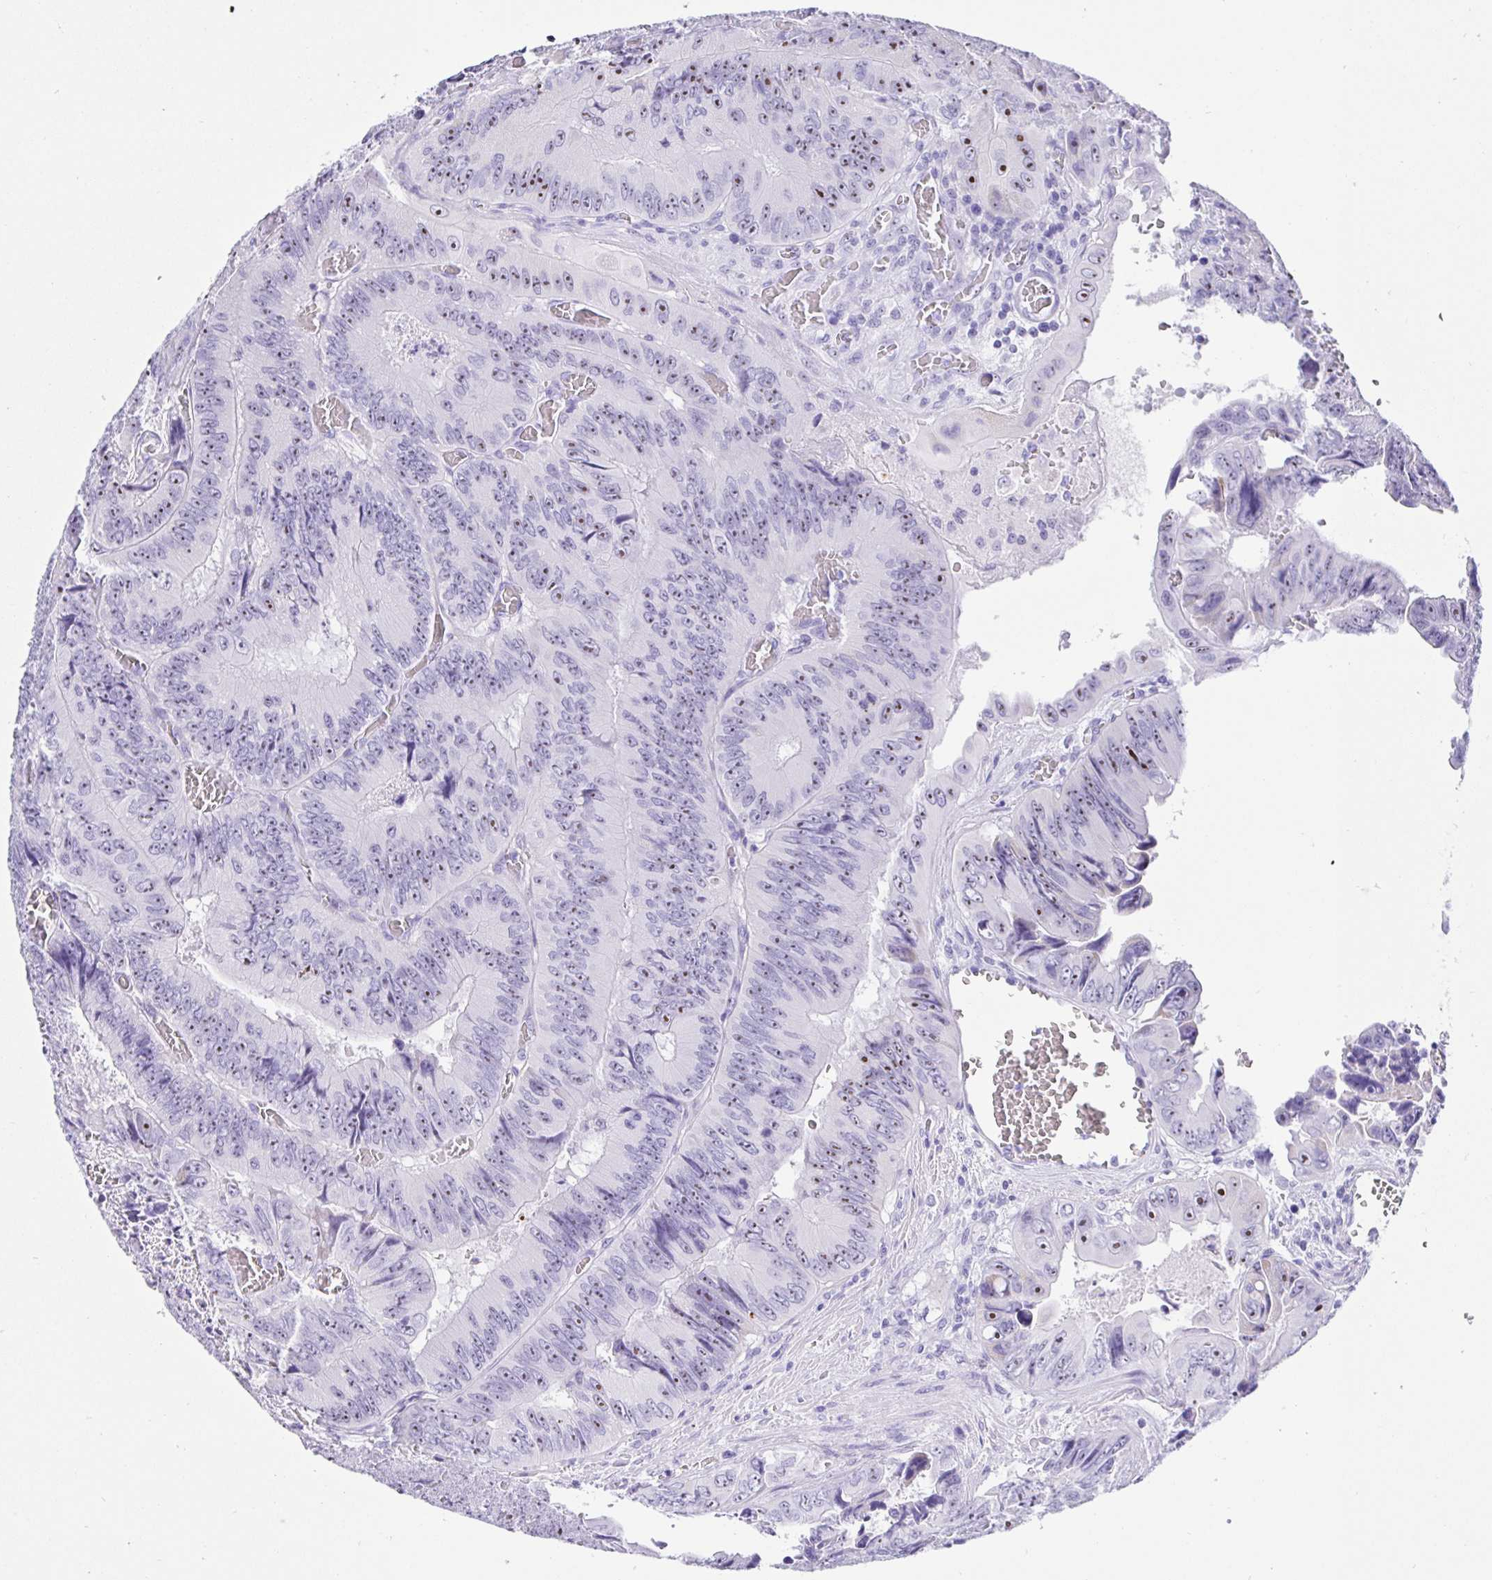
{"staining": {"intensity": "moderate", "quantity": "25%-75%", "location": "nuclear"}, "tissue": "colorectal cancer", "cell_type": "Tumor cells", "image_type": "cancer", "snomed": [{"axis": "morphology", "description": "Adenocarcinoma, NOS"}, {"axis": "topography", "description": "Colon"}], "caption": "There is medium levels of moderate nuclear staining in tumor cells of colorectal cancer, as demonstrated by immunohistochemical staining (brown color).", "gene": "PRAMEF19", "patient": {"sex": "female", "age": 84}}